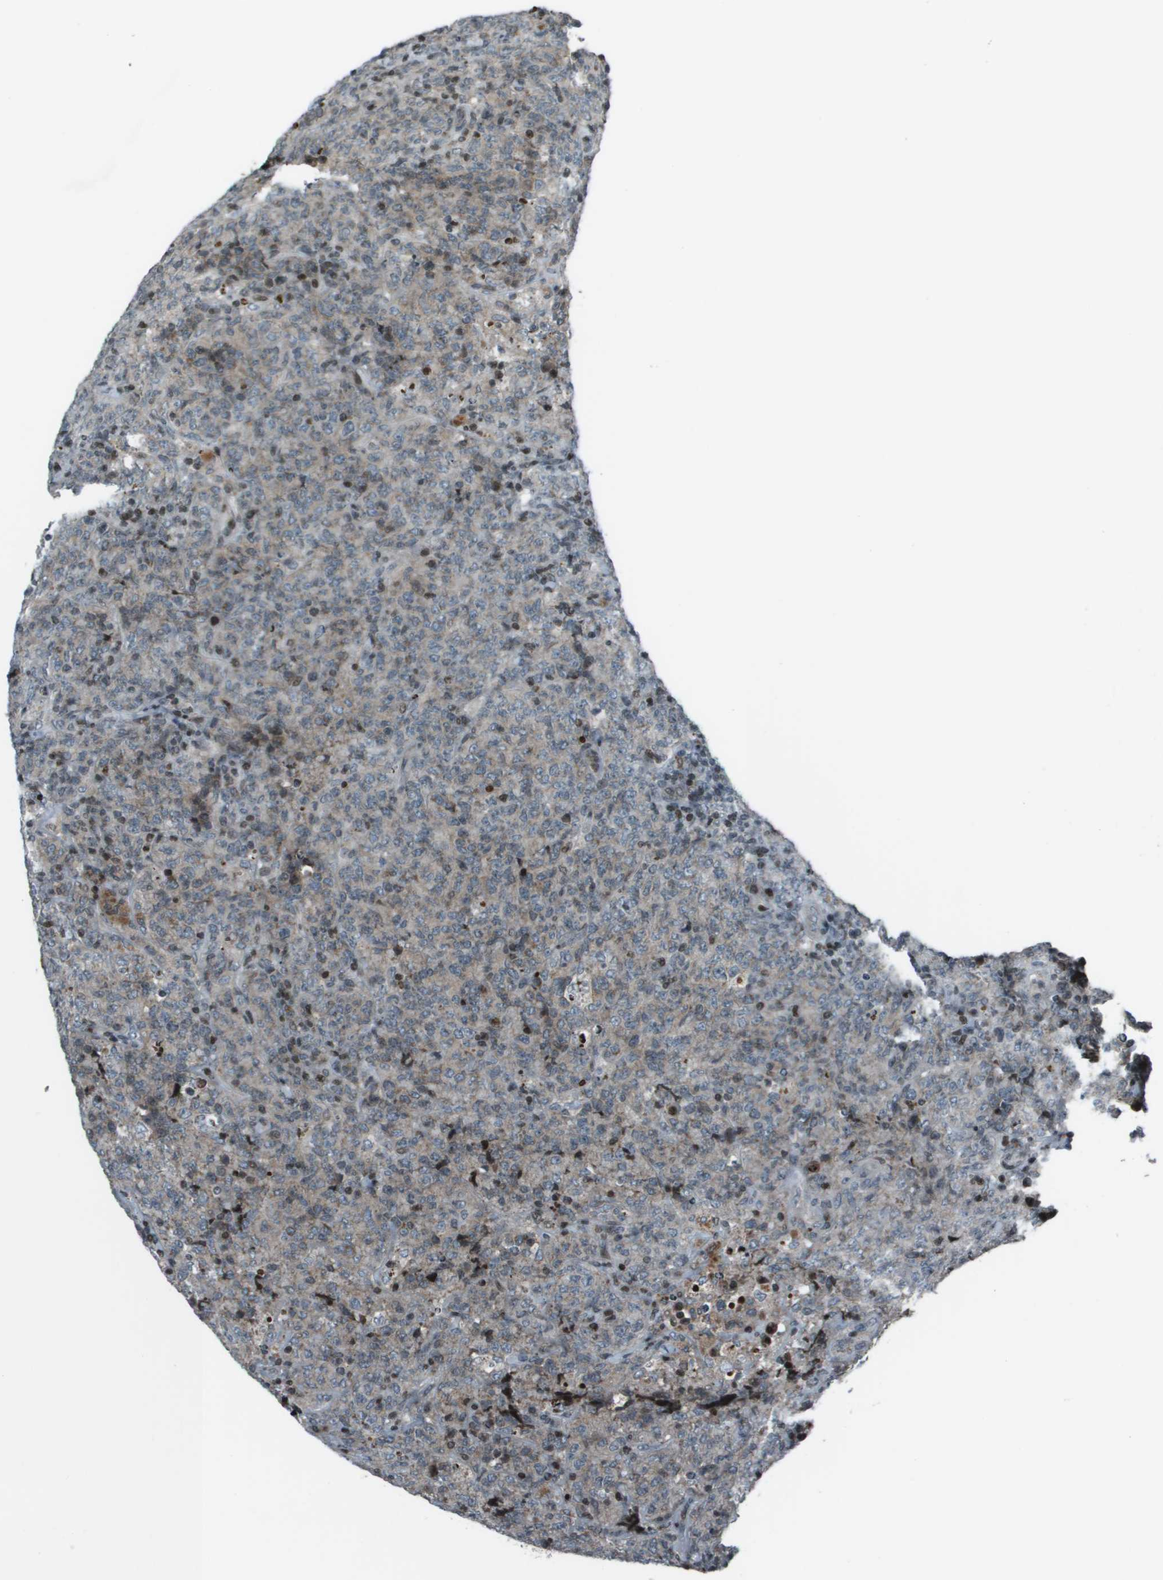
{"staining": {"intensity": "weak", "quantity": "<25%", "location": "cytoplasmic/membranous"}, "tissue": "lymphoma", "cell_type": "Tumor cells", "image_type": "cancer", "snomed": [{"axis": "morphology", "description": "Malignant lymphoma, non-Hodgkin's type, High grade"}, {"axis": "topography", "description": "Tonsil"}], "caption": "This is an immunohistochemistry (IHC) histopathology image of lymphoma. There is no positivity in tumor cells.", "gene": "CXCL12", "patient": {"sex": "female", "age": 36}}